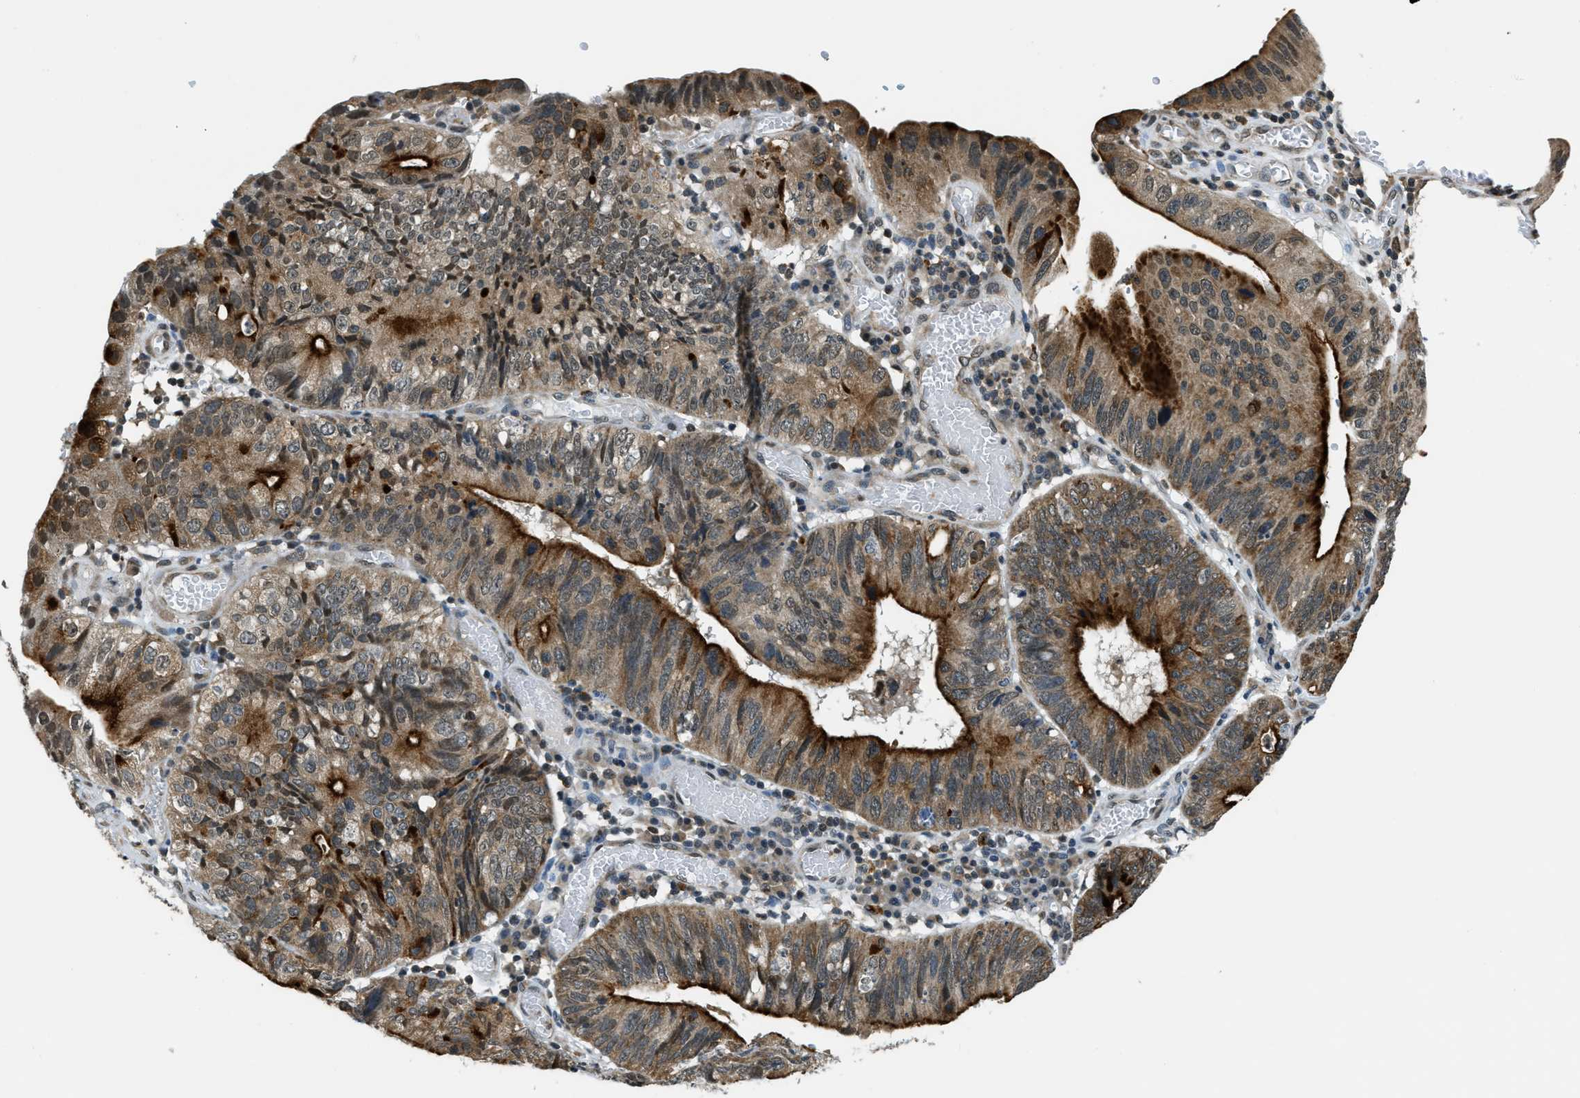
{"staining": {"intensity": "strong", "quantity": "25%-75%", "location": "cytoplasmic/membranous"}, "tissue": "stomach cancer", "cell_type": "Tumor cells", "image_type": "cancer", "snomed": [{"axis": "morphology", "description": "Adenocarcinoma, NOS"}, {"axis": "topography", "description": "Stomach"}], "caption": "Stomach adenocarcinoma stained with a brown dye reveals strong cytoplasmic/membranous positive staining in approximately 25%-75% of tumor cells.", "gene": "RAB11FIP1", "patient": {"sex": "male", "age": 59}}